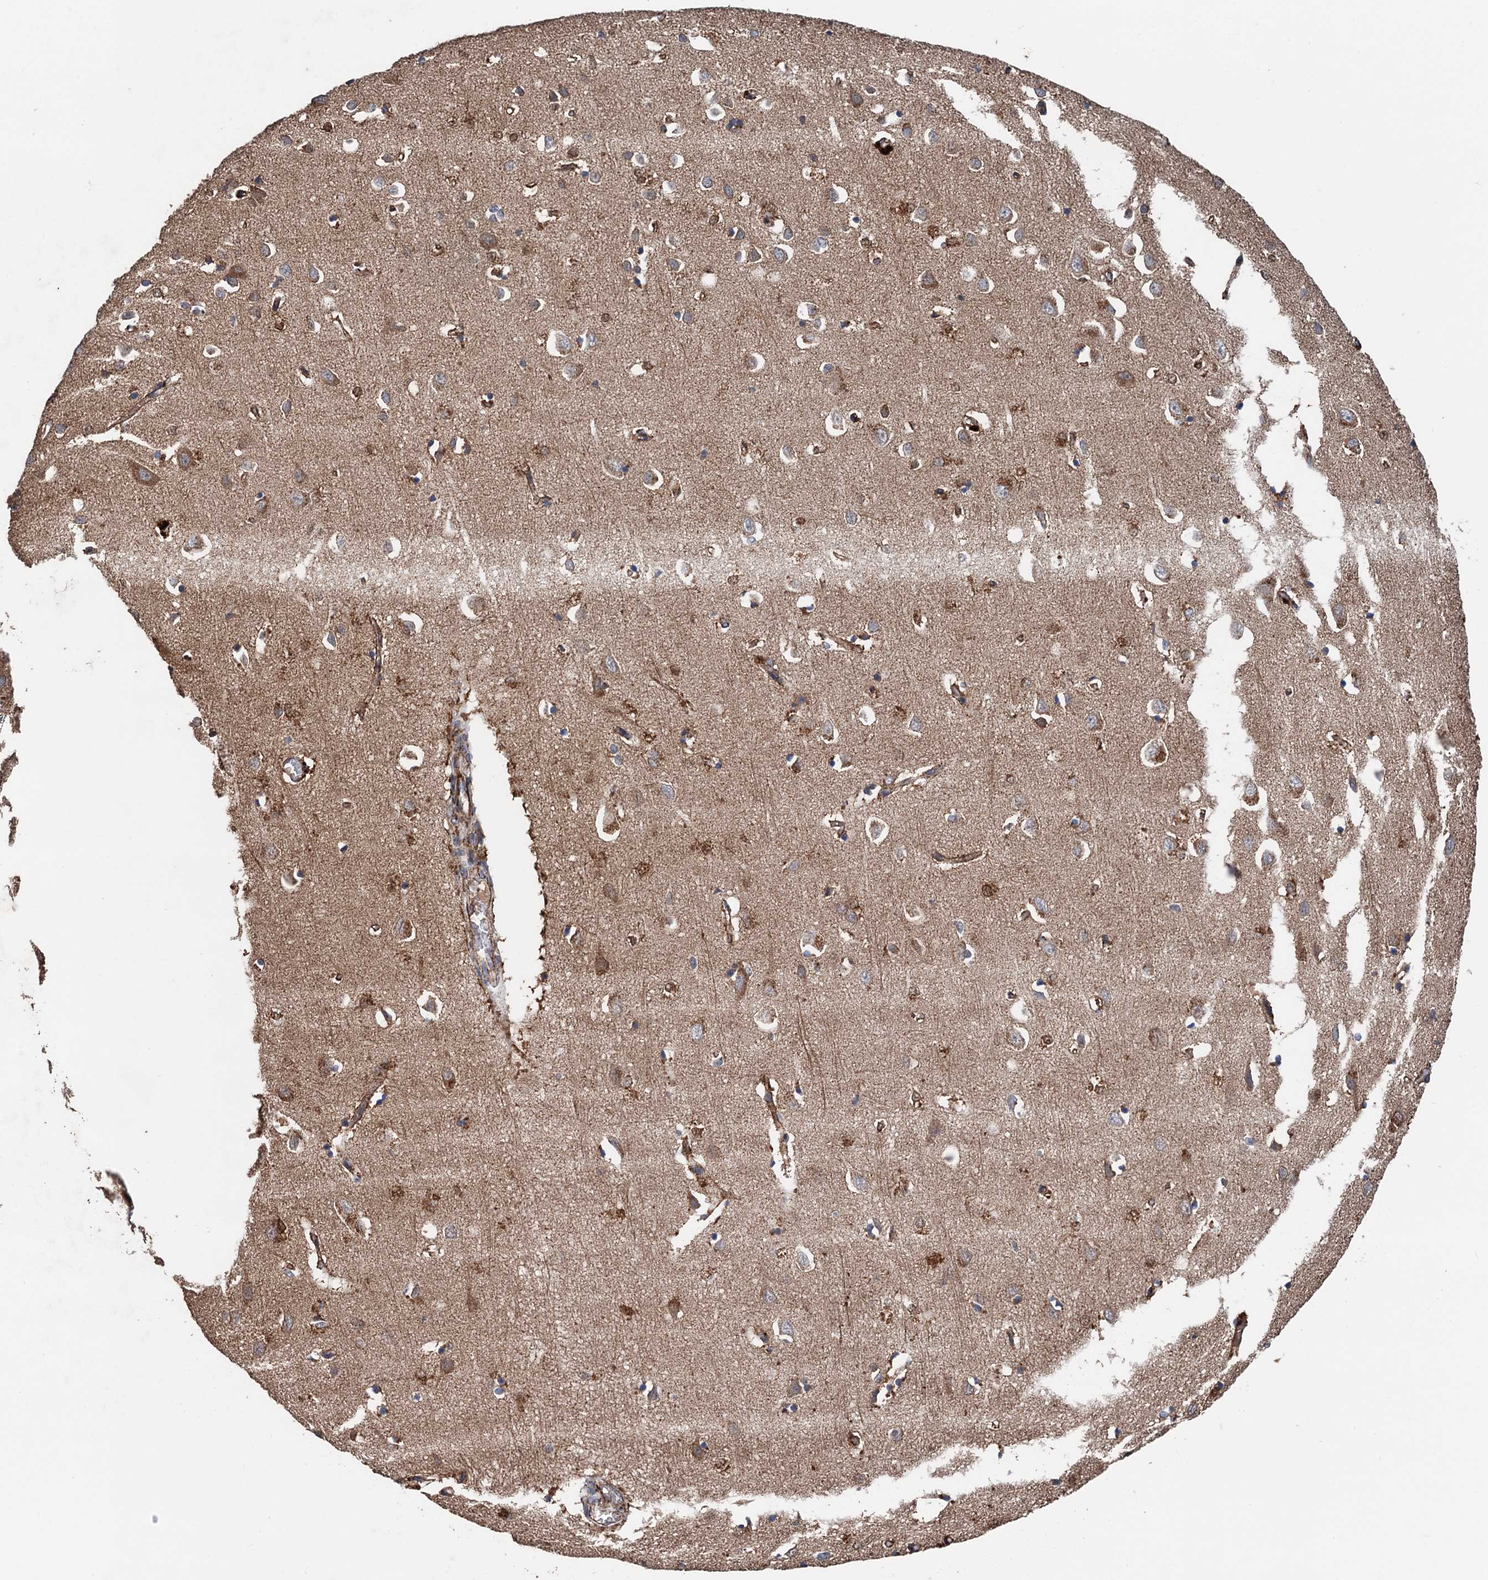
{"staining": {"intensity": "moderate", "quantity": ">75%", "location": "cytoplasmic/membranous"}, "tissue": "cerebral cortex", "cell_type": "Endothelial cells", "image_type": "normal", "snomed": [{"axis": "morphology", "description": "Normal tissue, NOS"}, {"axis": "topography", "description": "Cerebral cortex"}], "caption": "Protein staining reveals moderate cytoplasmic/membranous expression in about >75% of endothelial cells in benign cerebral cortex.", "gene": "DGLUCY", "patient": {"sex": "female", "age": 64}}